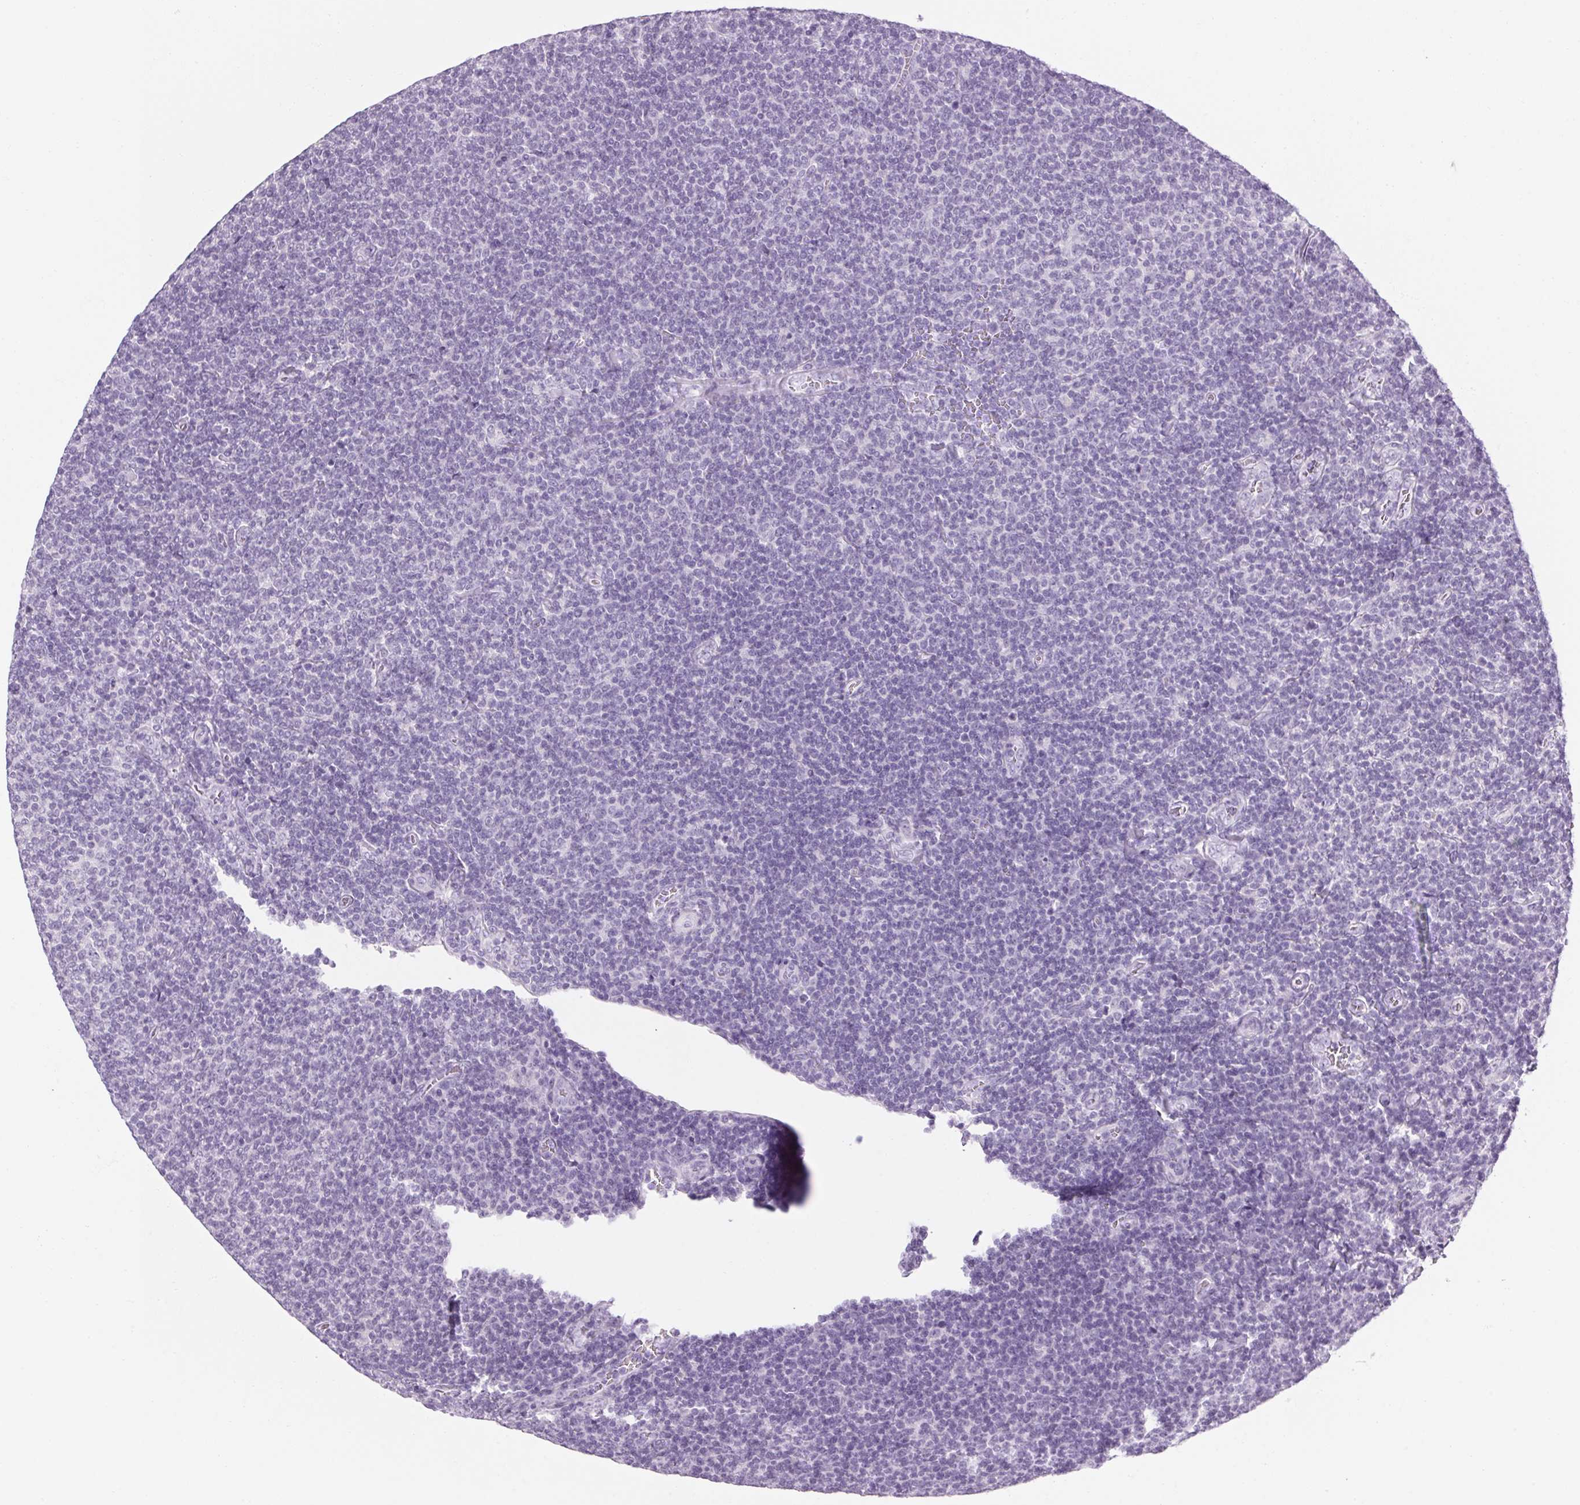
{"staining": {"intensity": "negative", "quantity": "none", "location": "none"}, "tissue": "lymphoma", "cell_type": "Tumor cells", "image_type": "cancer", "snomed": [{"axis": "morphology", "description": "Malignant lymphoma, non-Hodgkin's type, Low grade"}, {"axis": "topography", "description": "Lymph node"}], "caption": "The IHC image has no significant staining in tumor cells of malignant lymphoma, non-Hodgkin's type (low-grade) tissue.", "gene": "RPTN", "patient": {"sex": "male", "age": 52}}